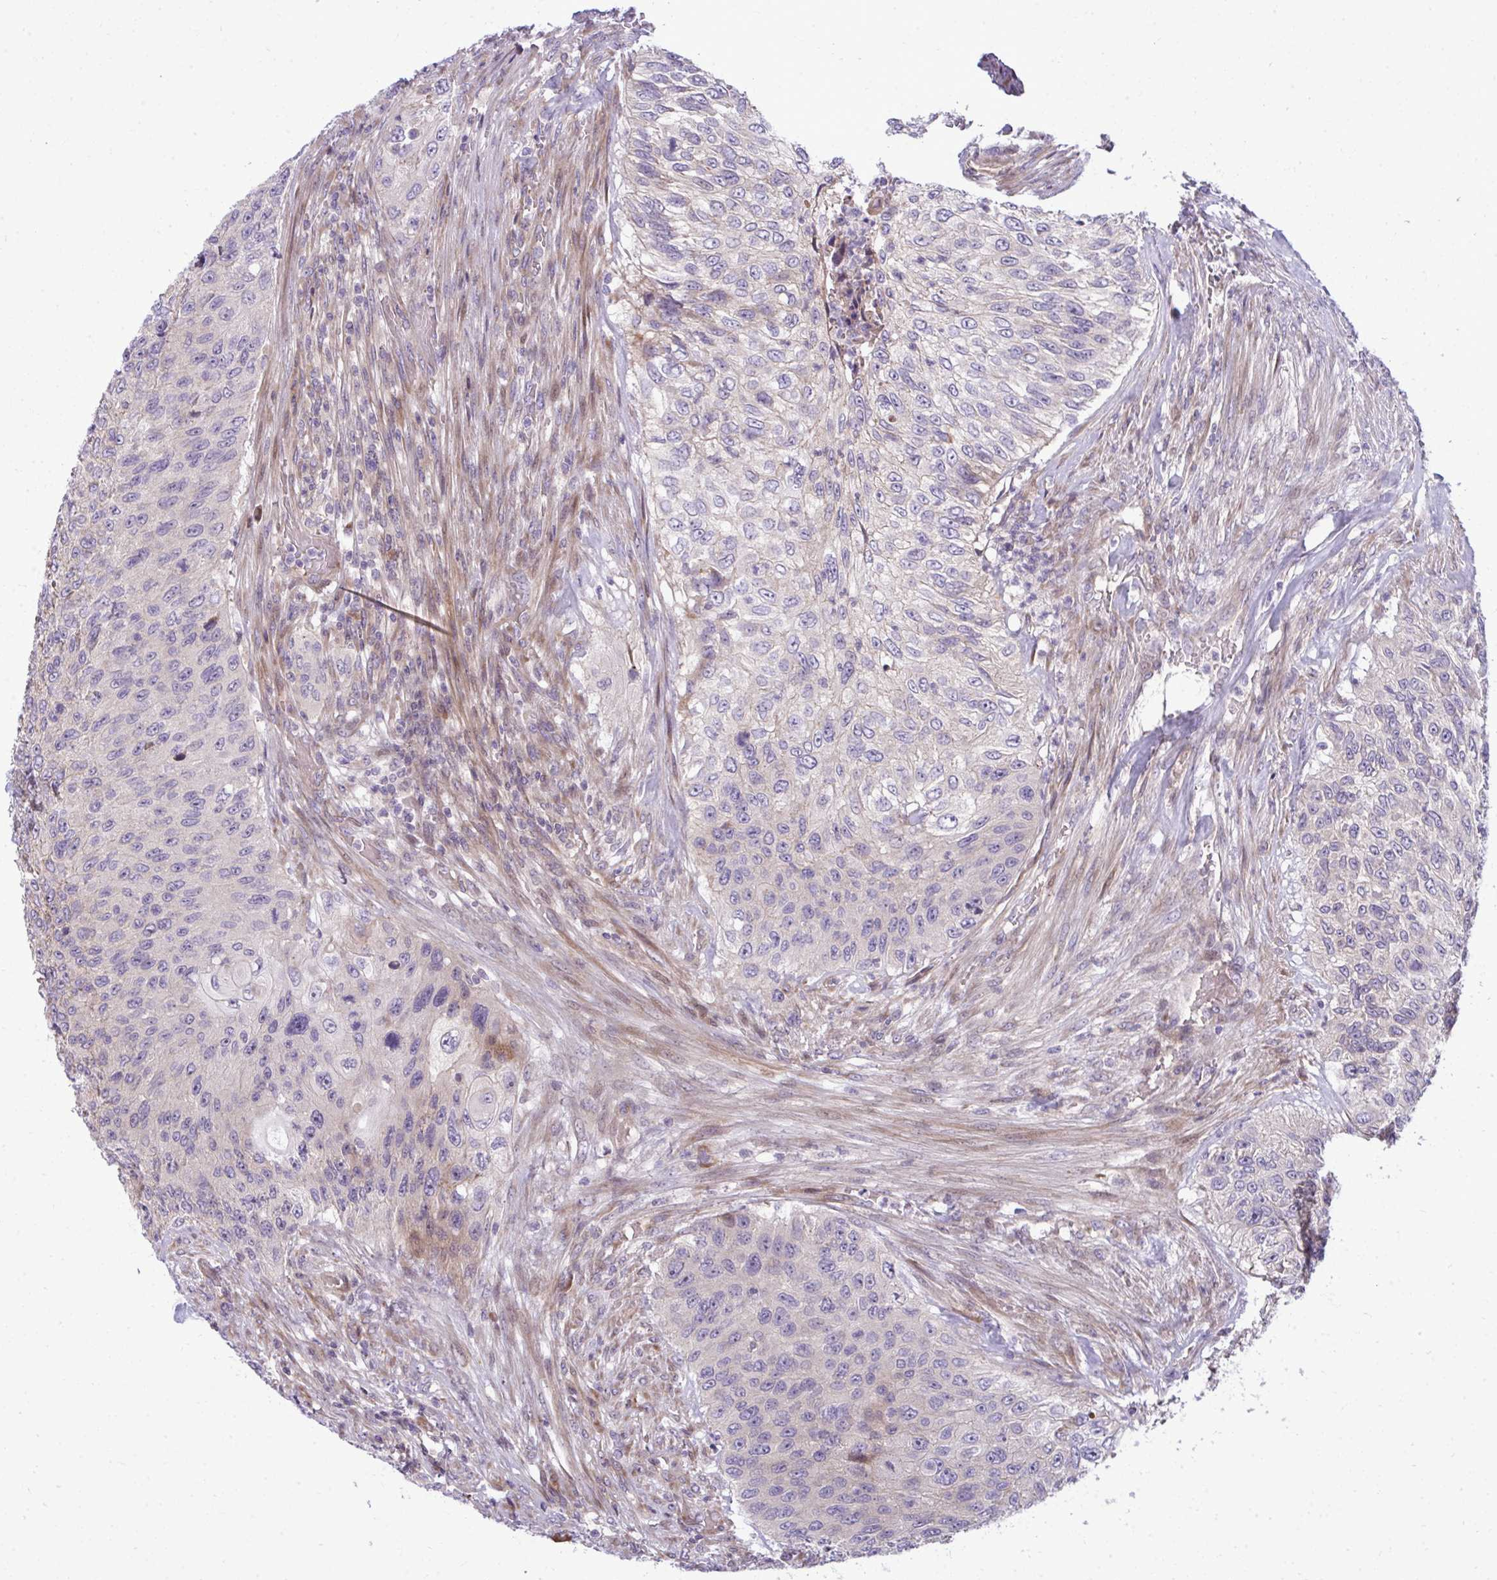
{"staining": {"intensity": "negative", "quantity": "none", "location": "none"}, "tissue": "urothelial cancer", "cell_type": "Tumor cells", "image_type": "cancer", "snomed": [{"axis": "morphology", "description": "Urothelial carcinoma, High grade"}, {"axis": "topography", "description": "Urinary bladder"}], "caption": "DAB immunohistochemical staining of urothelial carcinoma (high-grade) demonstrates no significant positivity in tumor cells.", "gene": "ZSCAN9", "patient": {"sex": "female", "age": 60}}